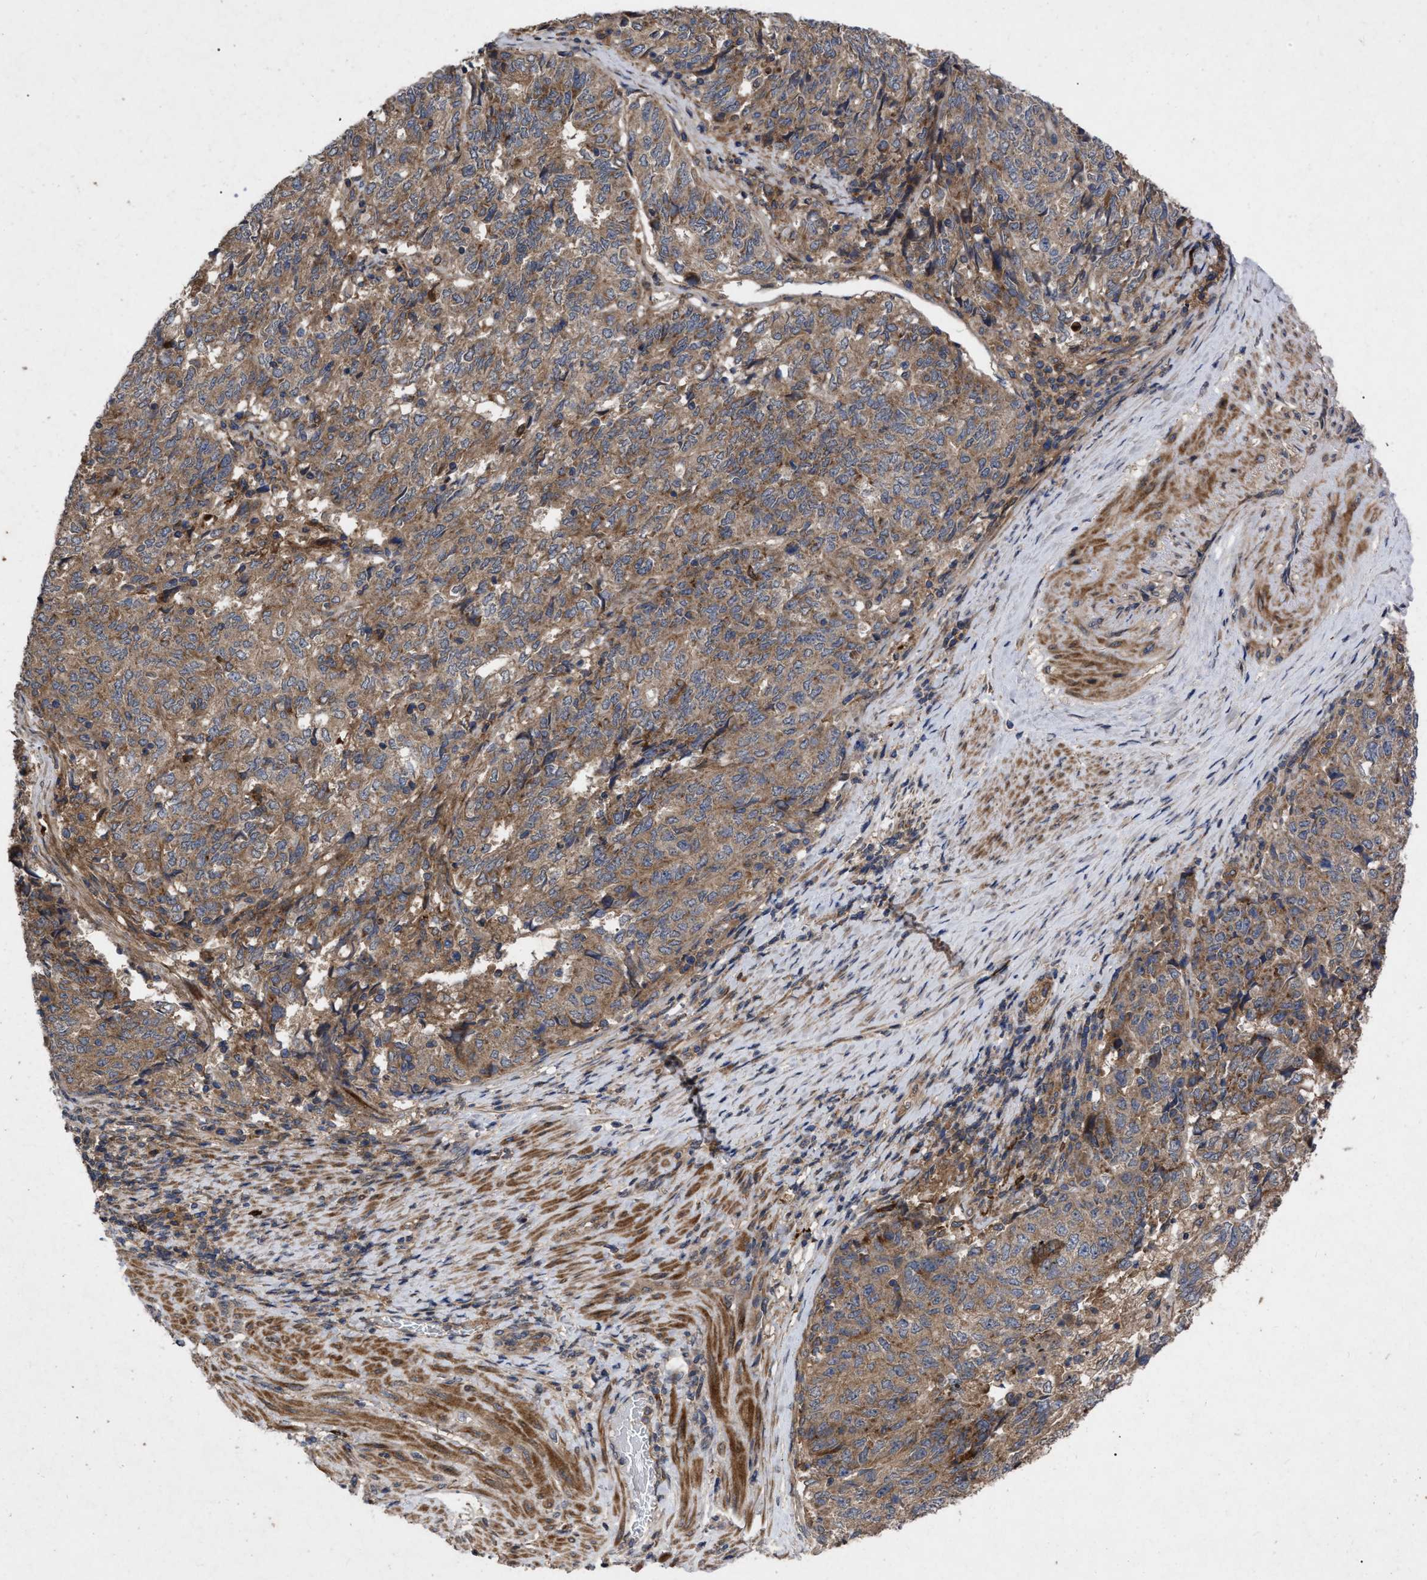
{"staining": {"intensity": "moderate", "quantity": ">75%", "location": "cytoplasmic/membranous"}, "tissue": "endometrial cancer", "cell_type": "Tumor cells", "image_type": "cancer", "snomed": [{"axis": "morphology", "description": "Adenocarcinoma, NOS"}, {"axis": "topography", "description": "Endometrium"}], "caption": "A photomicrograph of adenocarcinoma (endometrial) stained for a protein displays moderate cytoplasmic/membranous brown staining in tumor cells. (Brightfield microscopy of DAB IHC at high magnification).", "gene": "CDKN2C", "patient": {"sex": "female", "age": 80}}